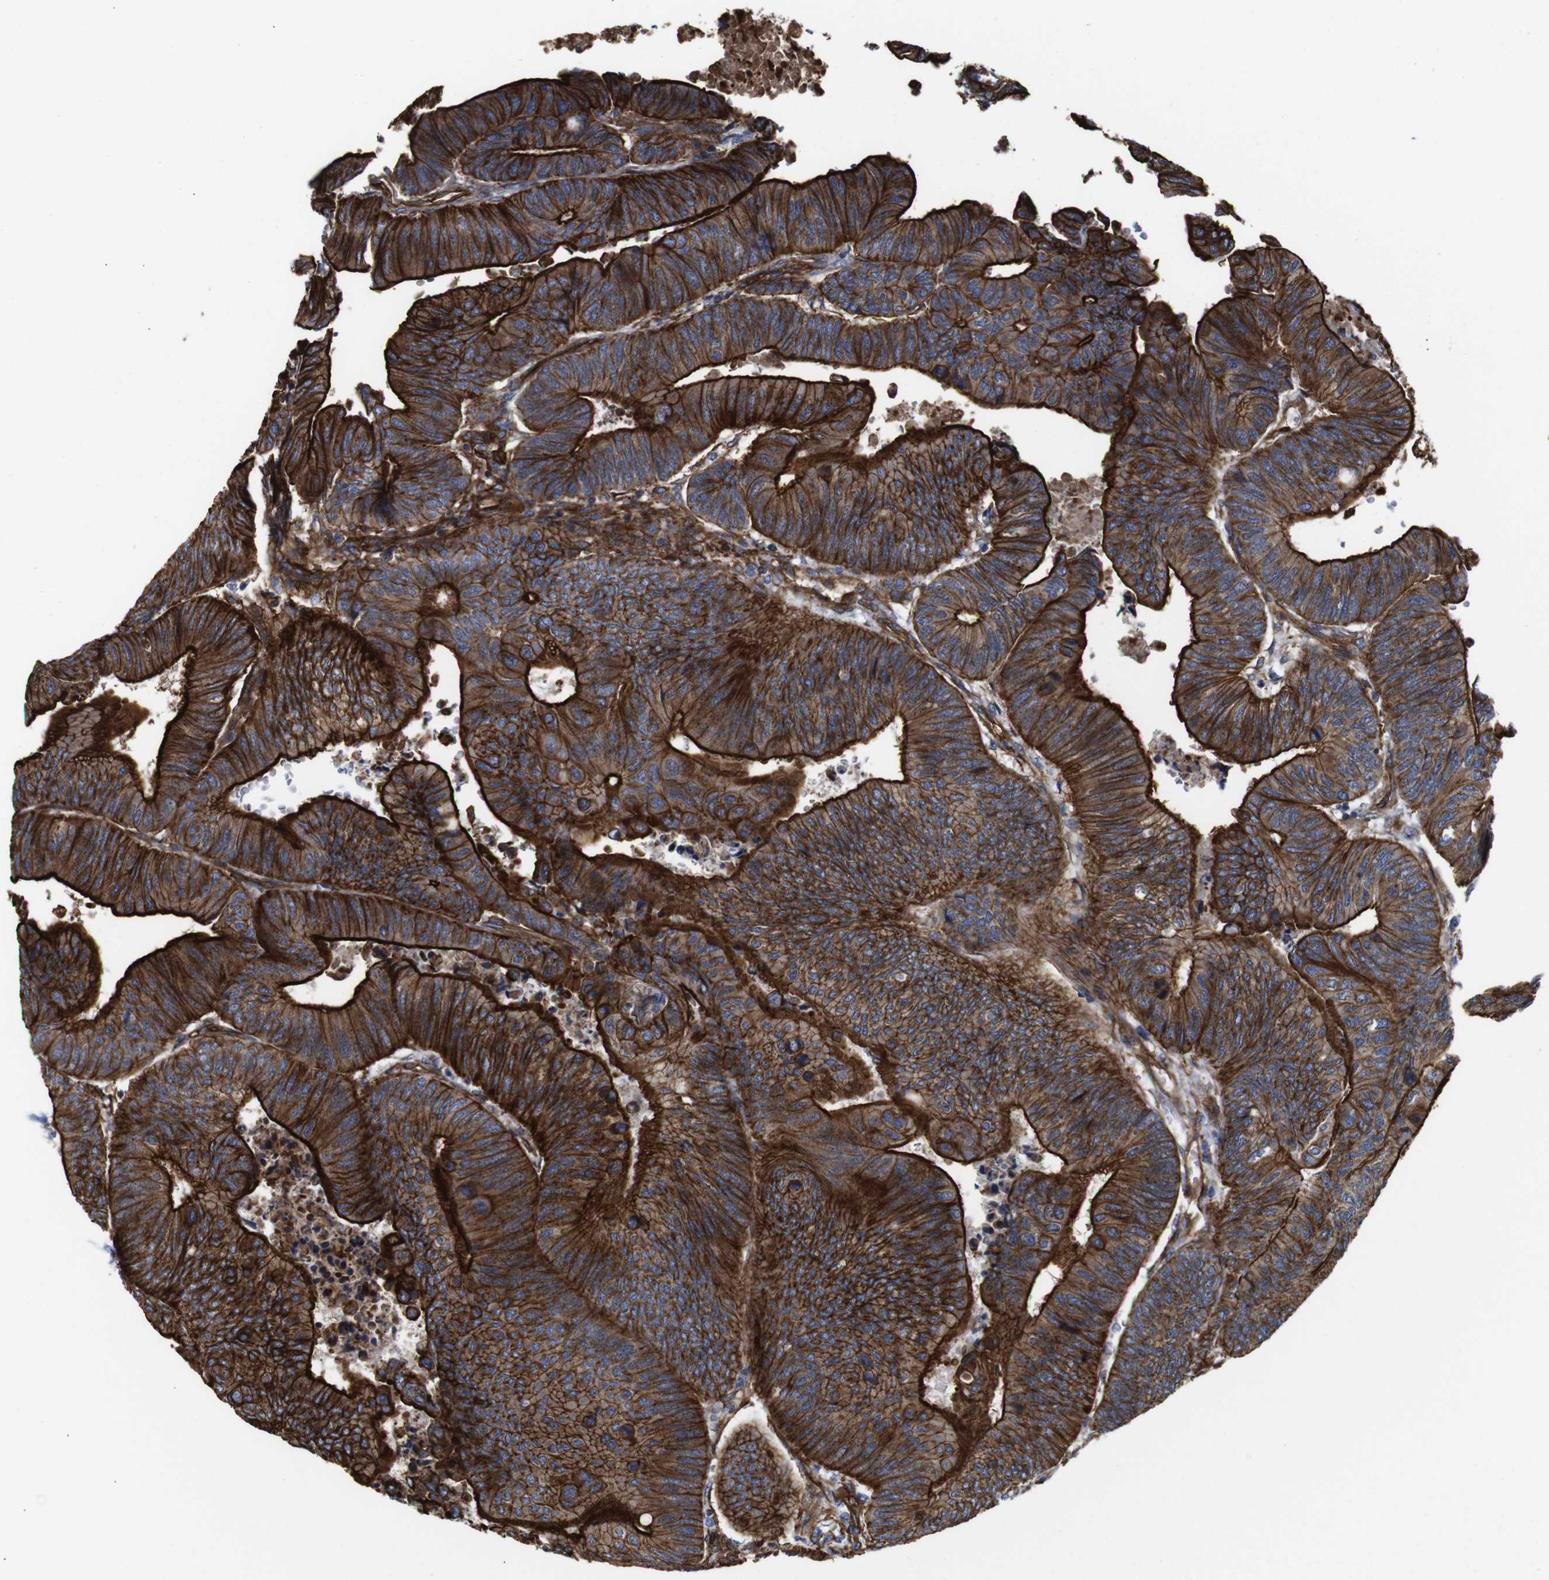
{"staining": {"intensity": "strong", "quantity": ">75%", "location": "cytoplasmic/membranous"}, "tissue": "colorectal cancer", "cell_type": "Tumor cells", "image_type": "cancer", "snomed": [{"axis": "morphology", "description": "Normal tissue, NOS"}, {"axis": "morphology", "description": "Adenocarcinoma, NOS"}, {"axis": "topography", "description": "Rectum"}, {"axis": "topography", "description": "Peripheral nerve tissue"}], "caption": "Immunohistochemical staining of human colorectal adenocarcinoma demonstrates high levels of strong cytoplasmic/membranous protein positivity in about >75% of tumor cells.", "gene": "SPTBN1", "patient": {"sex": "male", "age": 92}}